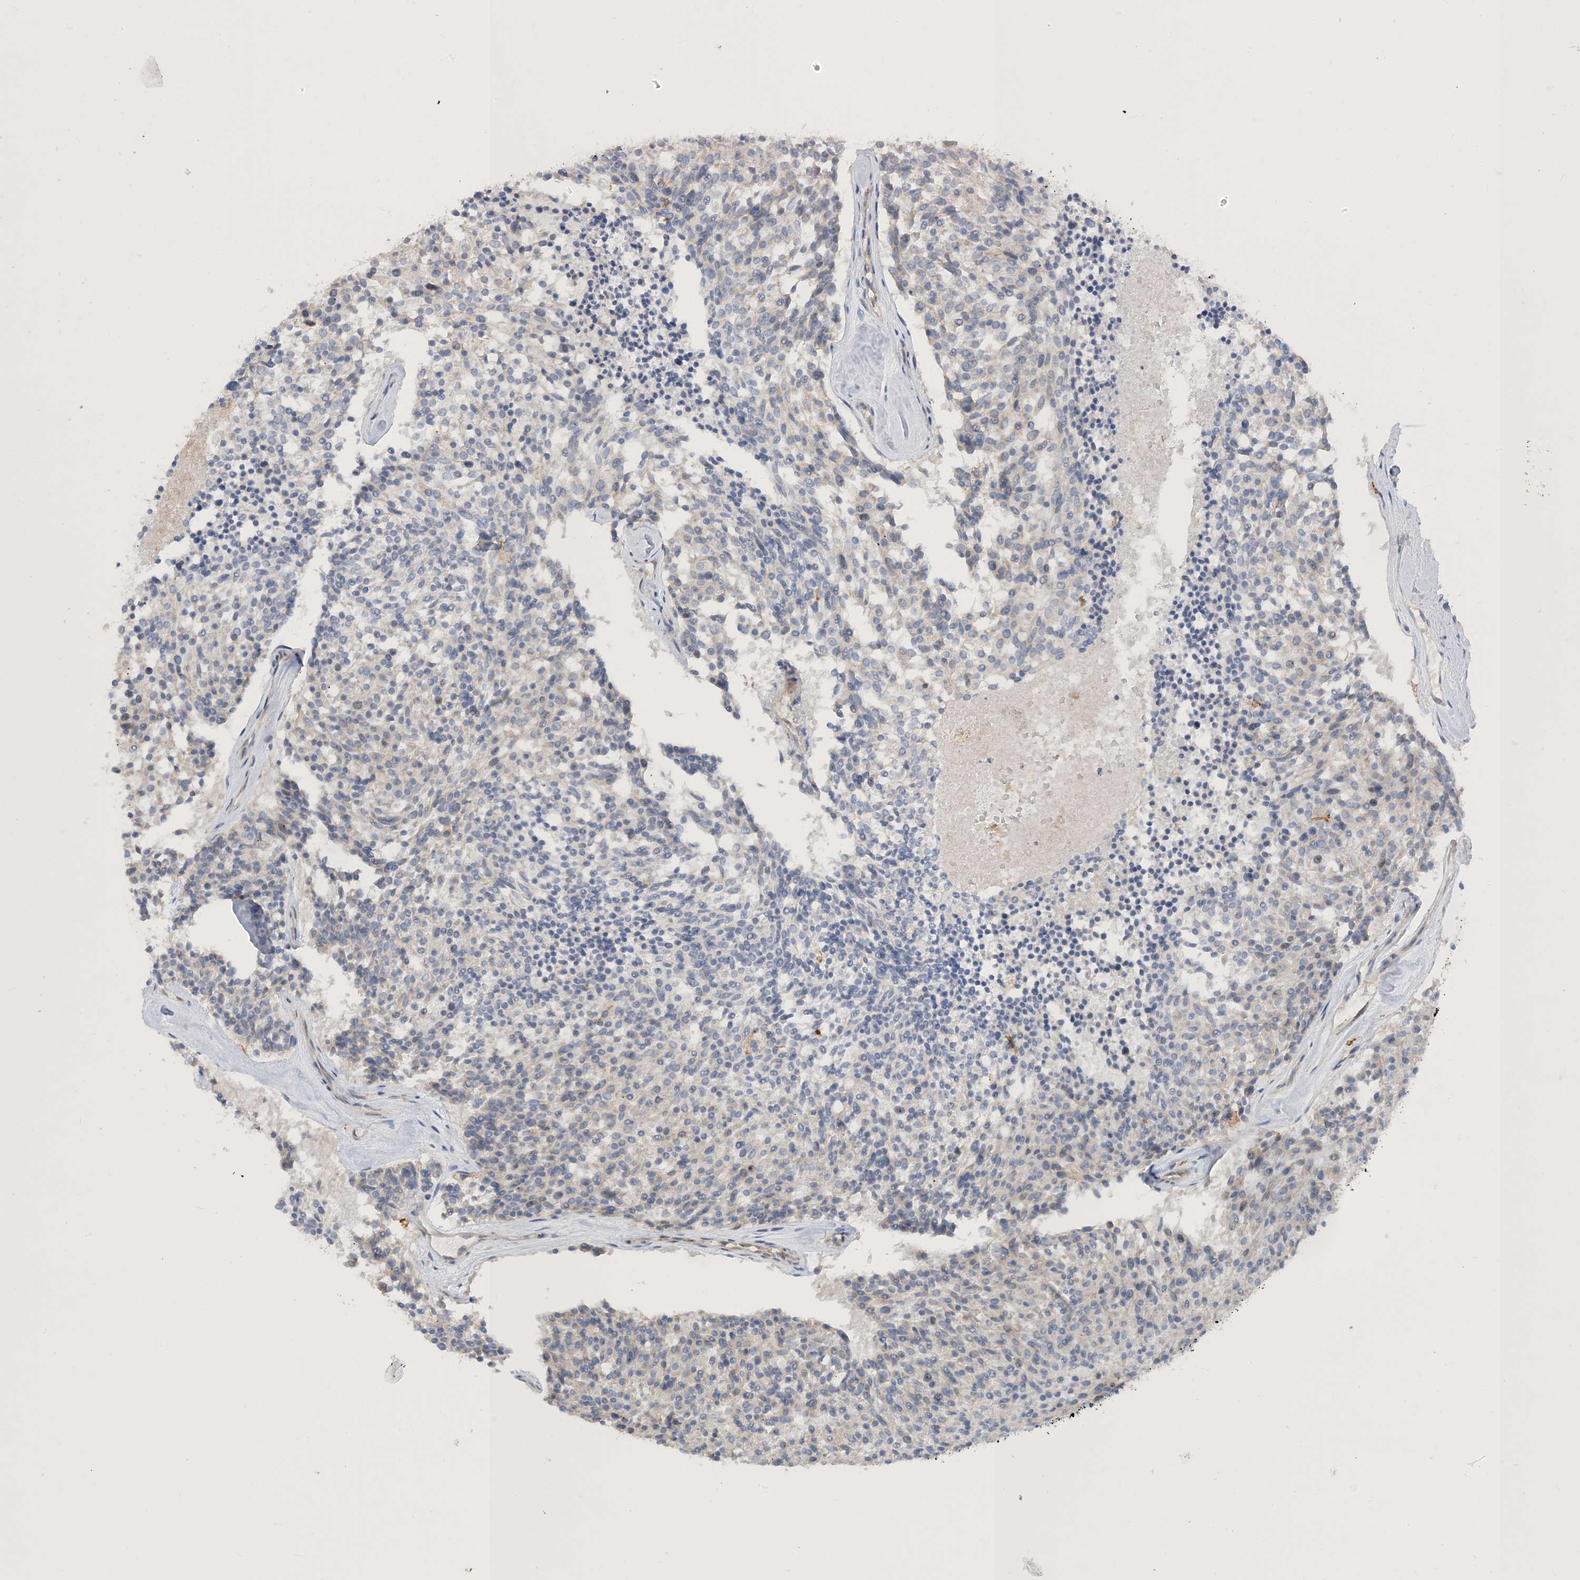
{"staining": {"intensity": "negative", "quantity": "none", "location": "none"}, "tissue": "carcinoid", "cell_type": "Tumor cells", "image_type": "cancer", "snomed": [{"axis": "morphology", "description": "Carcinoid, malignant, NOS"}, {"axis": "topography", "description": "Pancreas"}], "caption": "Malignant carcinoid was stained to show a protein in brown. There is no significant staining in tumor cells.", "gene": "PEAR1", "patient": {"sex": "female", "age": 54}}